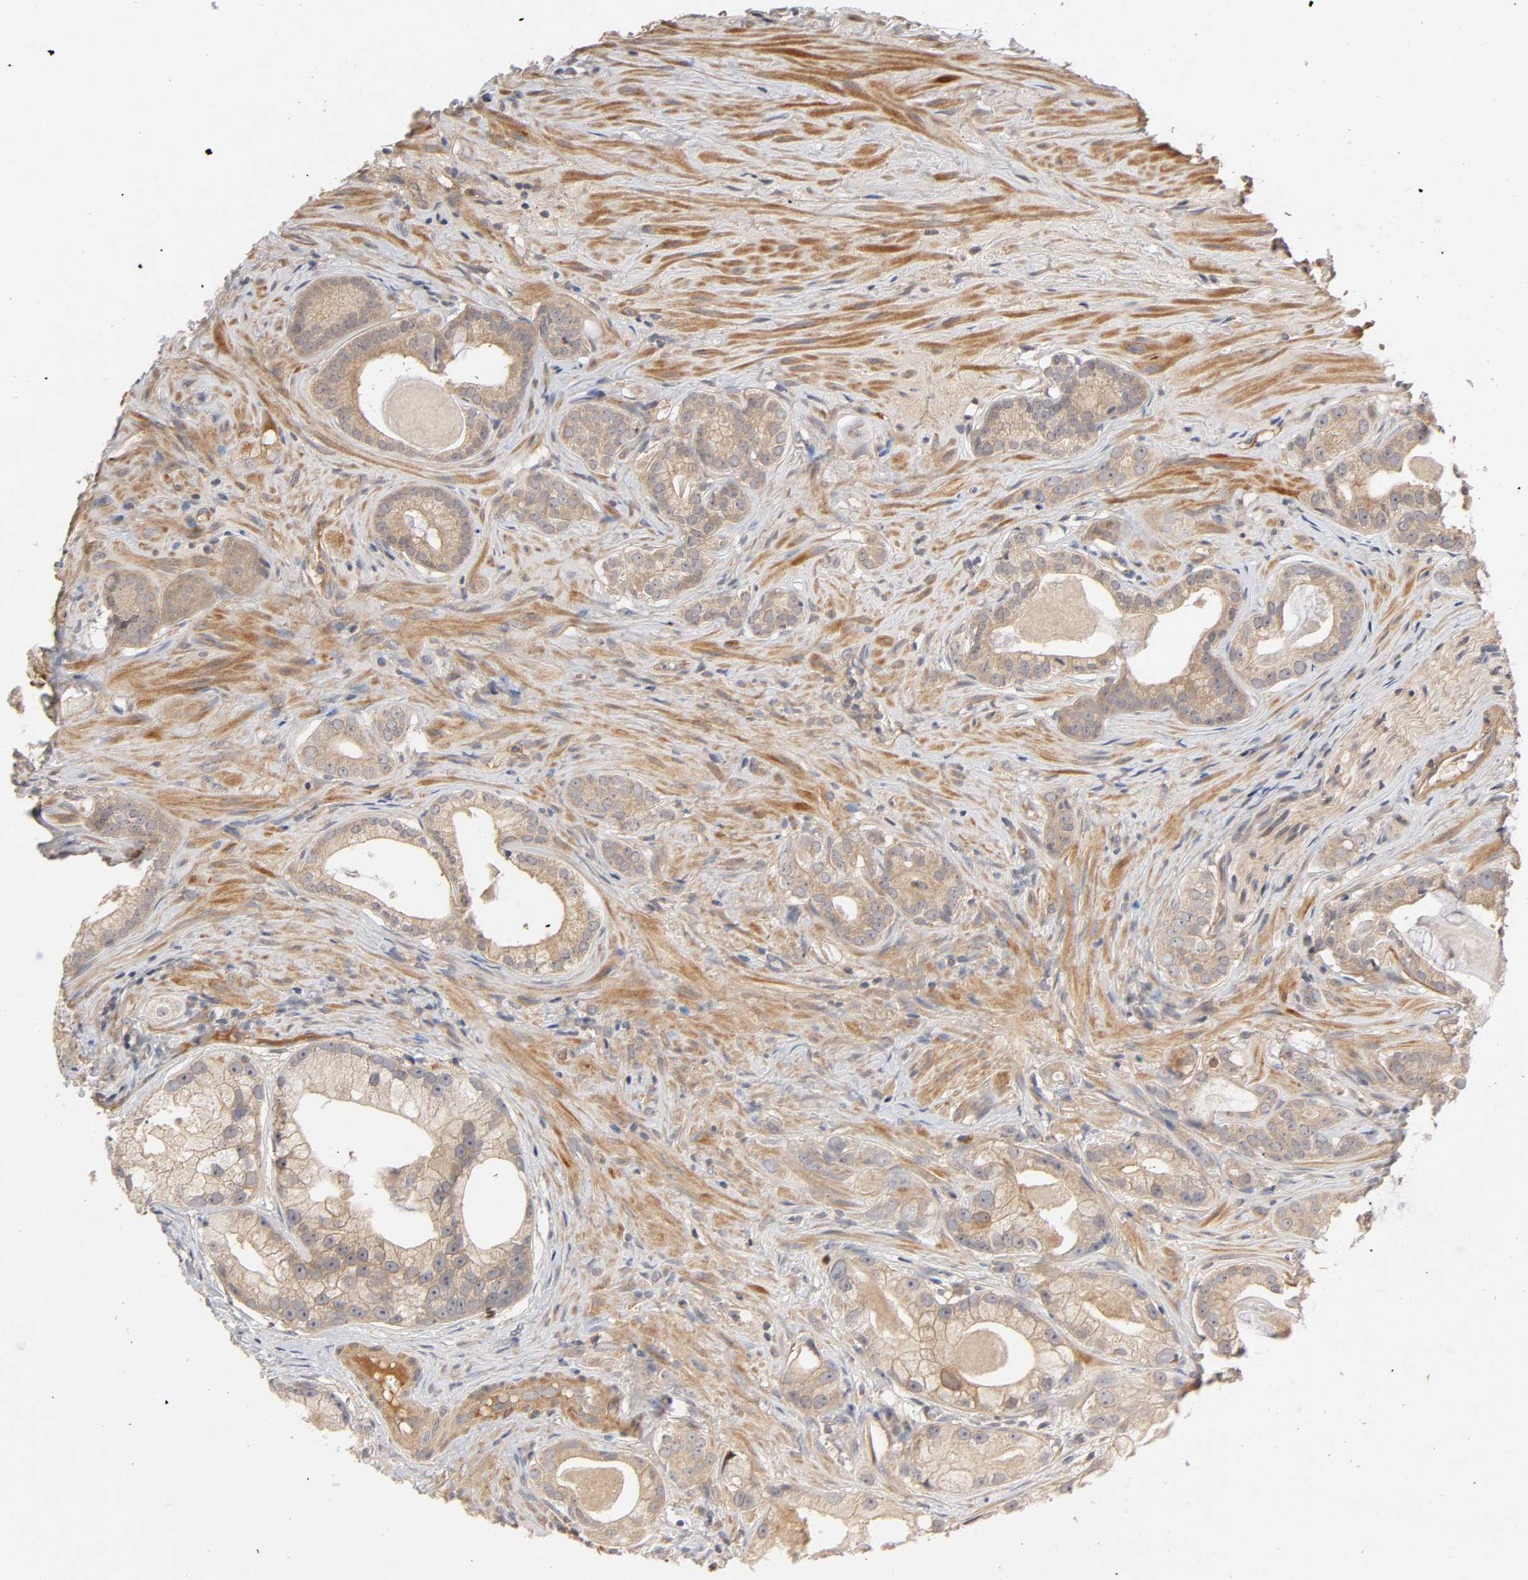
{"staining": {"intensity": "moderate", "quantity": ">75%", "location": "cytoplasmic/membranous"}, "tissue": "prostate cancer", "cell_type": "Tumor cells", "image_type": "cancer", "snomed": [{"axis": "morphology", "description": "Adenocarcinoma, Low grade"}, {"axis": "topography", "description": "Prostate"}], "caption": "Protein expression analysis of human low-grade adenocarcinoma (prostate) reveals moderate cytoplasmic/membranous expression in approximately >75% of tumor cells.", "gene": "CPB2", "patient": {"sex": "male", "age": 59}}